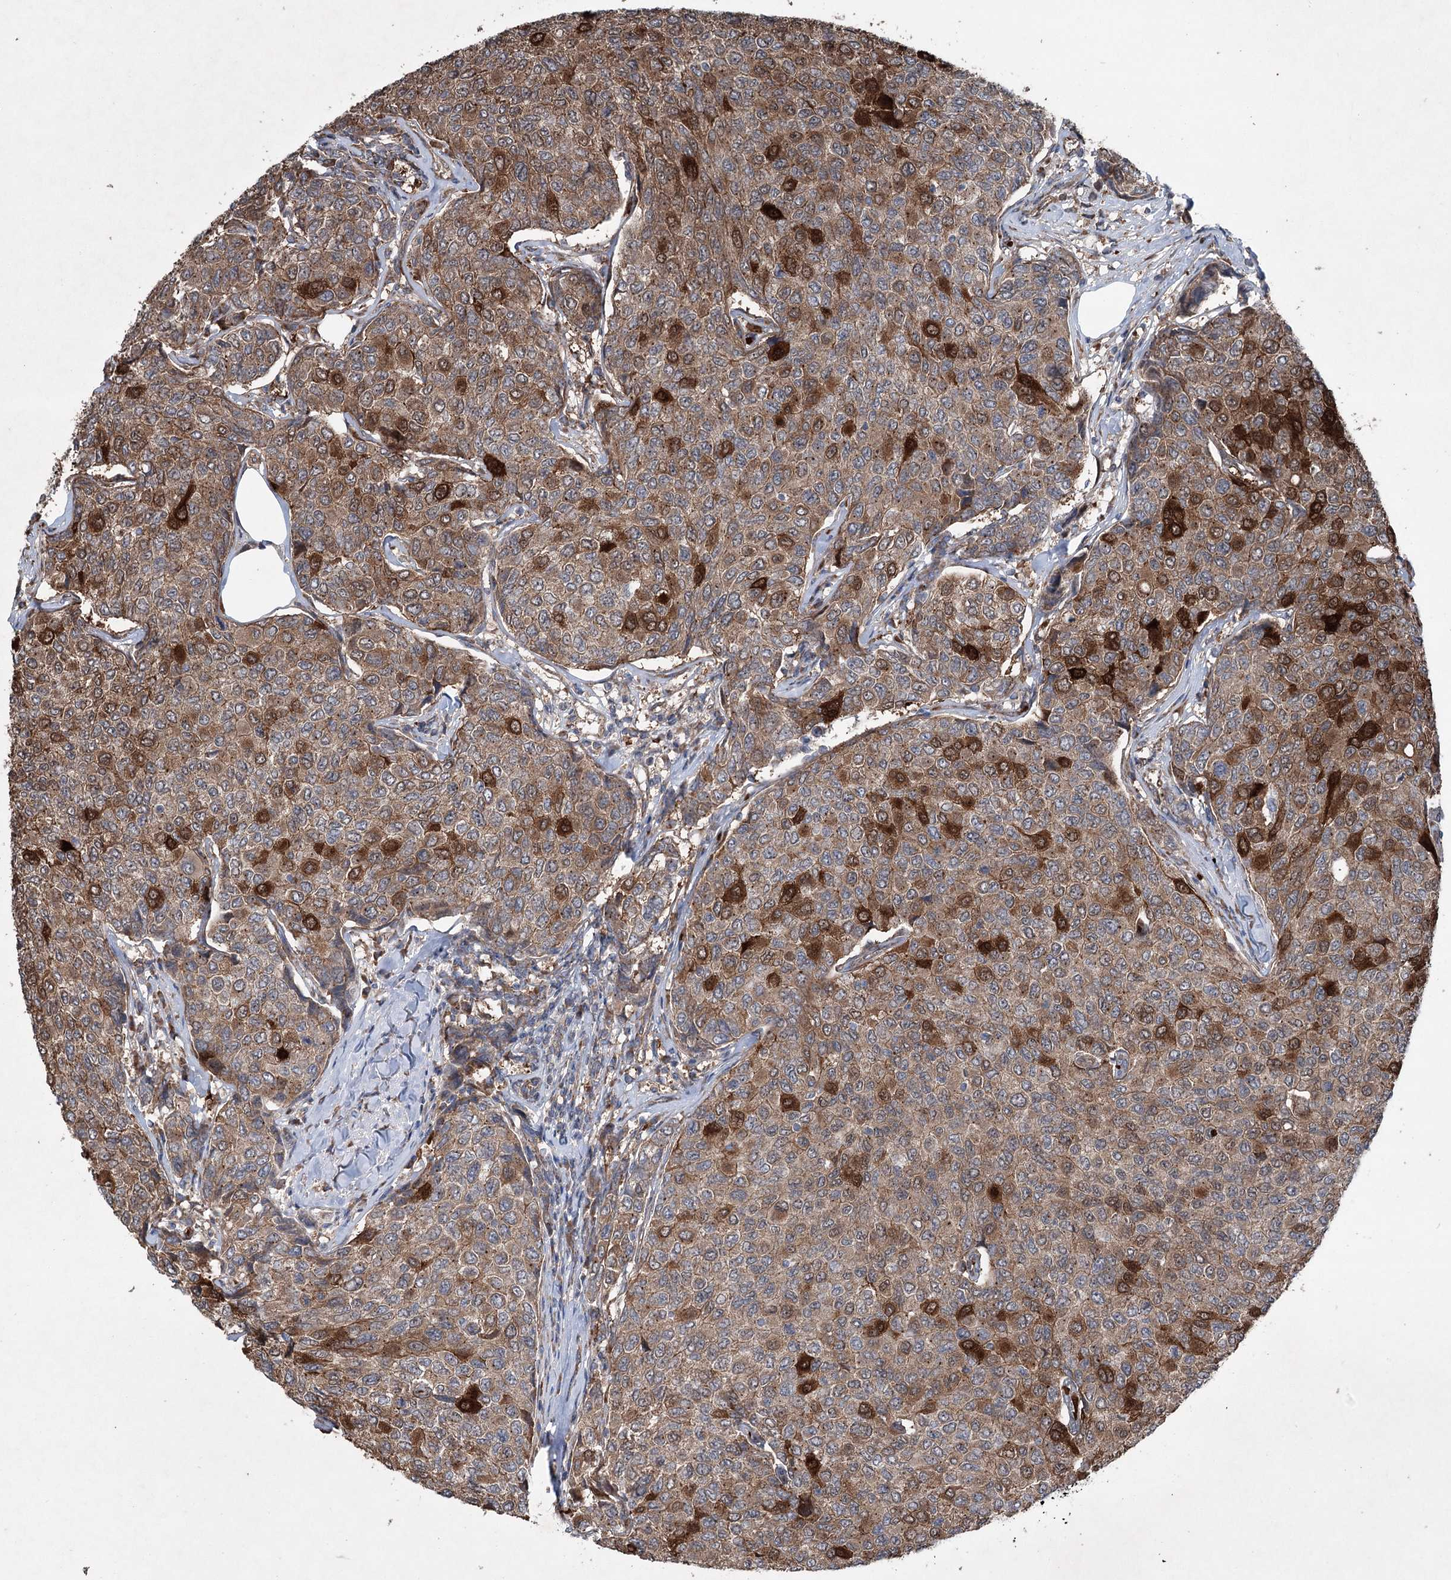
{"staining": {"intensity": "moderate", "quantity": ">75%", "location": "cytoplasmic/membranous,nuclear"}, "tissue": "breast cancer", "cell_type": "Tumor cells", "image_type": "cancer", "snomed": [{"axis": "morphology", "description": "Duct carcinoma"}, {"axis": "topography", "description": "Breast"}], "caption": "This histopathology image exhibits IHC staining of human infiltrating ductal carcinoma (breast), with medium moderate cytoplasmic/membranous and nuclear expression in about >75% of tumor cells.", "gene": "SERINC5", "patient": {"sex": "female", "age": 55}}